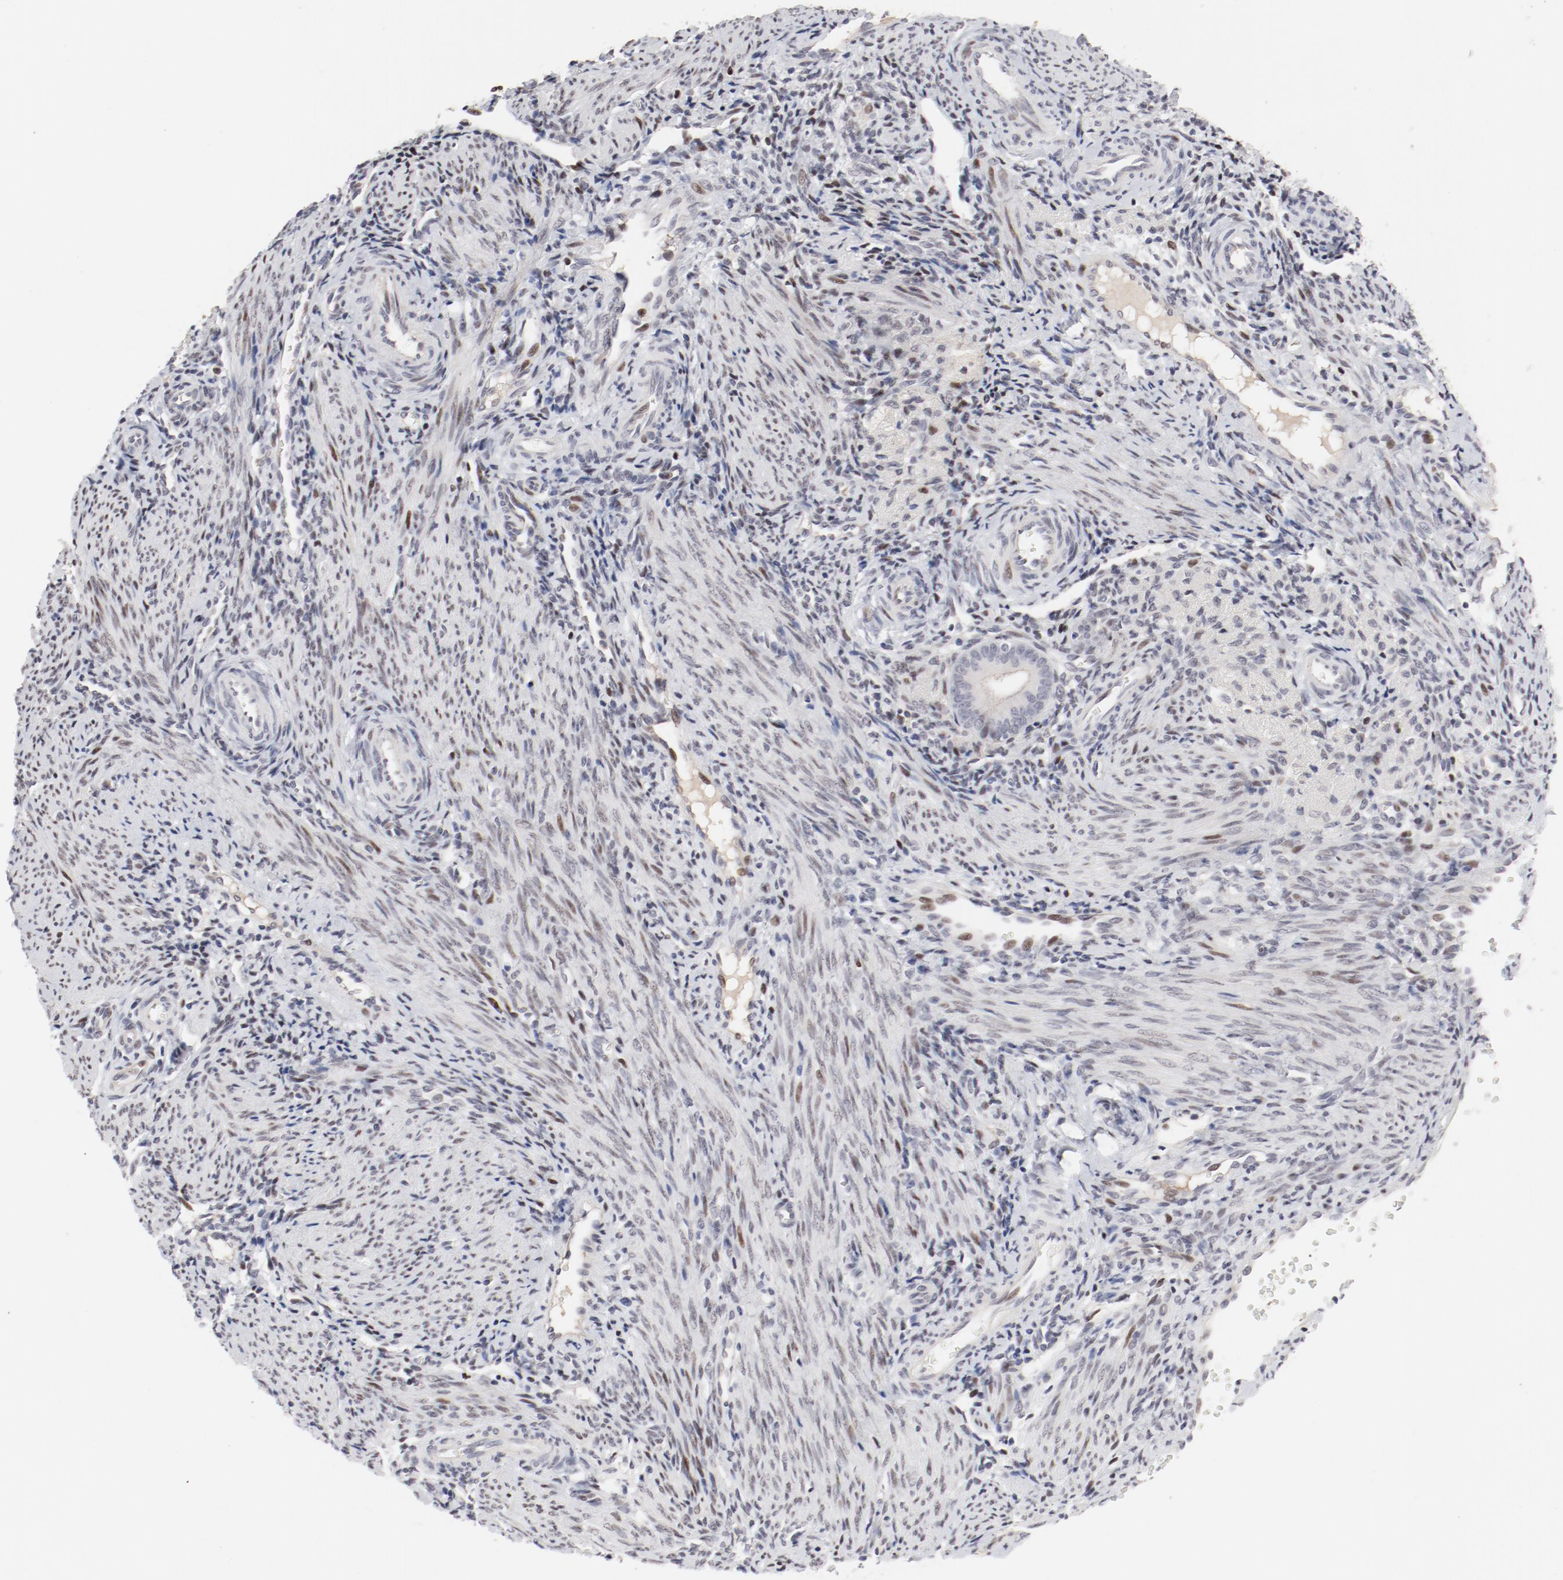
{"staining": {"intensity": "weak", "quantity": "<25%", "location": "nuclear"}, "tissue": "endometrium", "cell_type": "Cells in endometrial stroma", "image_type": "normal", "snomed": [{"axis": "morphology", "description": "Normal tissue, NOS"}, {"axis": "topography", "description": "Uterus"}, {"axis": "topography", "description": "Endometrium"}], "caption": "The IHC image has no significant positivity in cells in endometrial stroma of endometrium. (DAB IHC visualized using brightfield microscopy, high magnification).", "gene": "FSCB", "patient": {"sex": "female", "age": 33}}